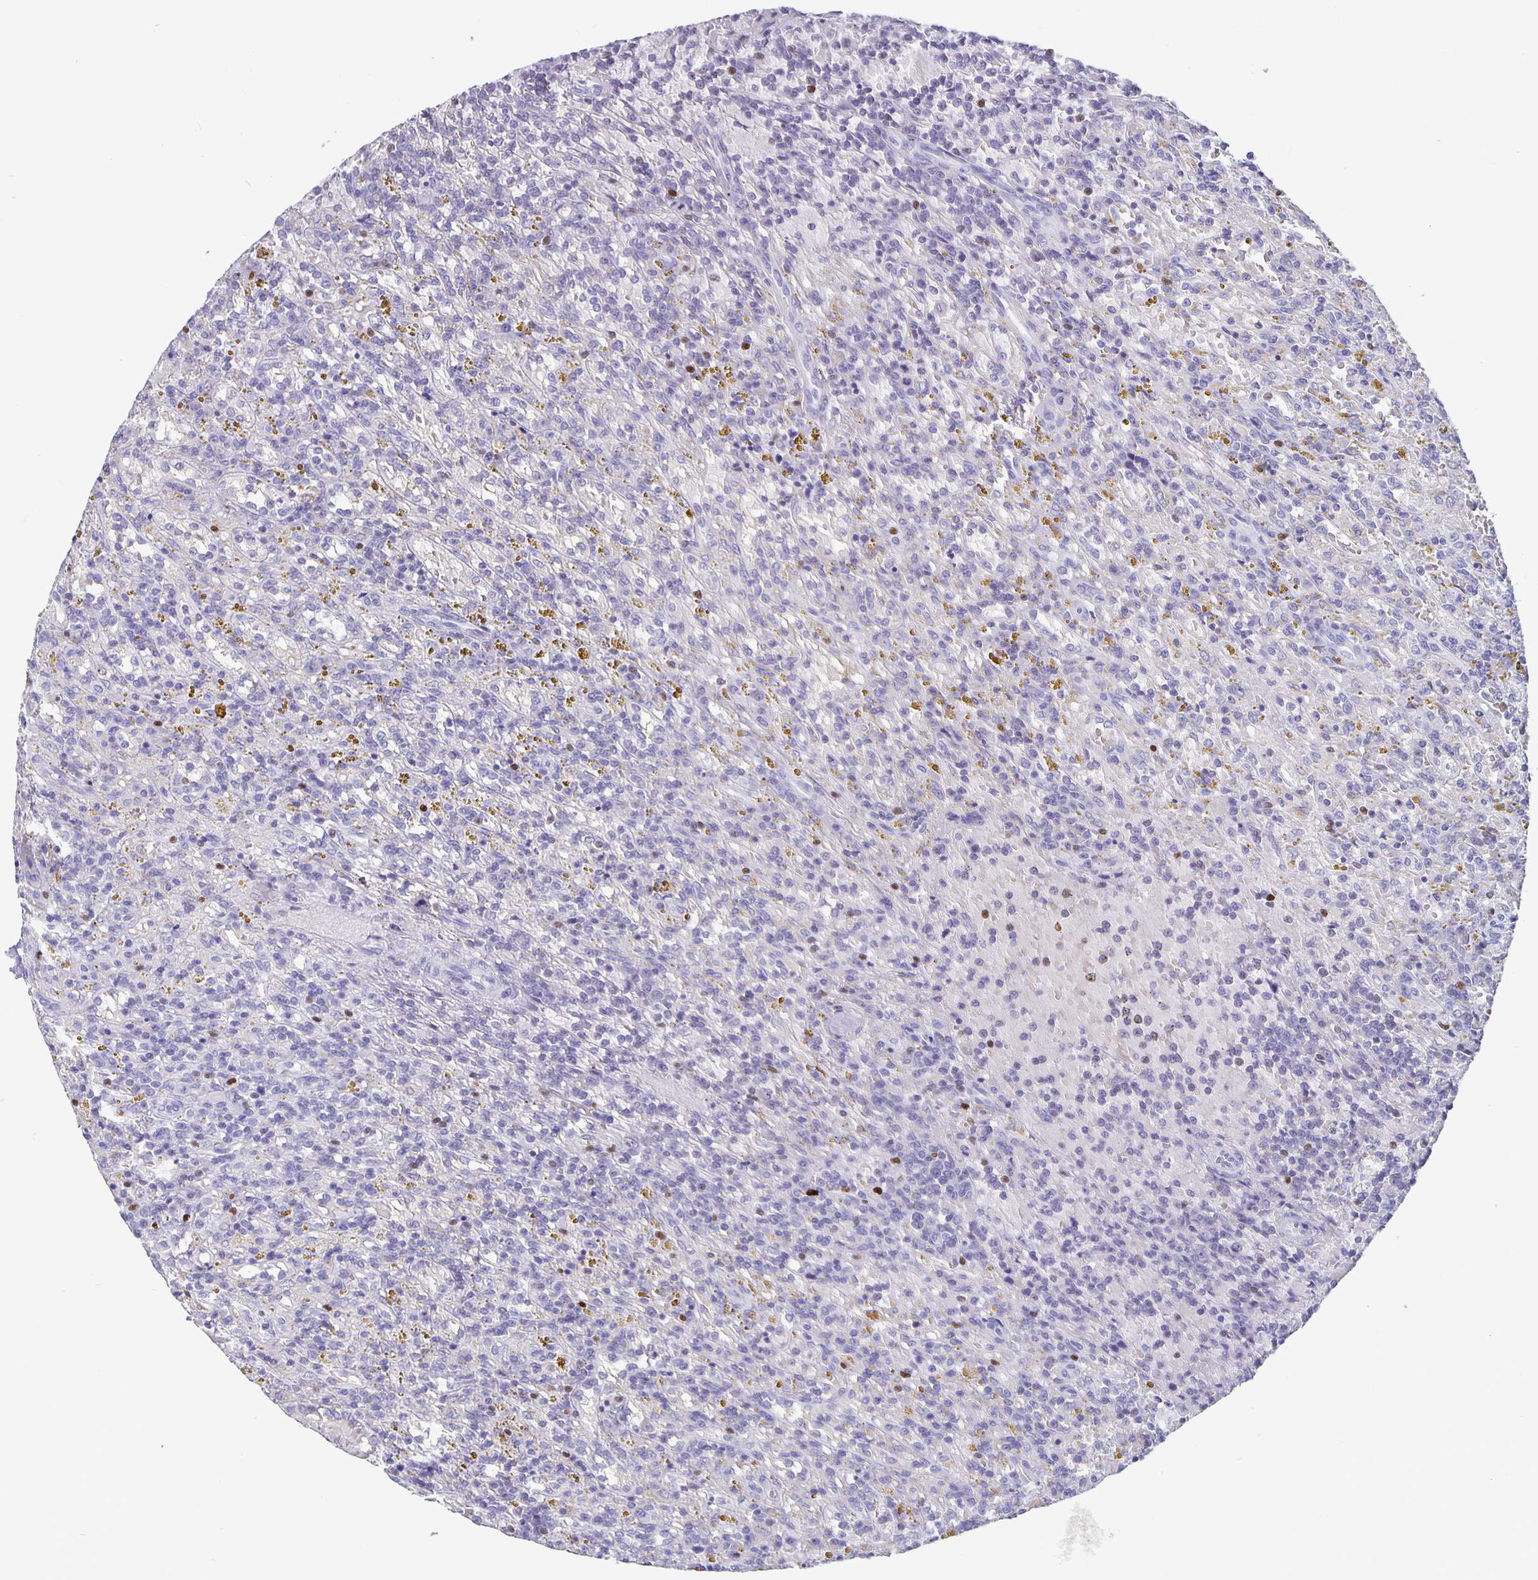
{"staining": {"intensity": "negative", "quantity": "none", "location": "none"}, "tissue": "lymphoma", "cell_type": "Tumor cells", "image_type": "cancer", "snomed": [{"axis": "morphology", "description": "Malignant lymphoma, non-Hodgkin's type, Low grade"}, {"axis": "topography", "description": "Spleen"}], "caption": "This is an immunohistochemistry (IHC) photomicrograph of lymphoma. There is no expression in tumor cells.", "gene": "SATB2", "patient": {"sex": "female", "age": 65}}